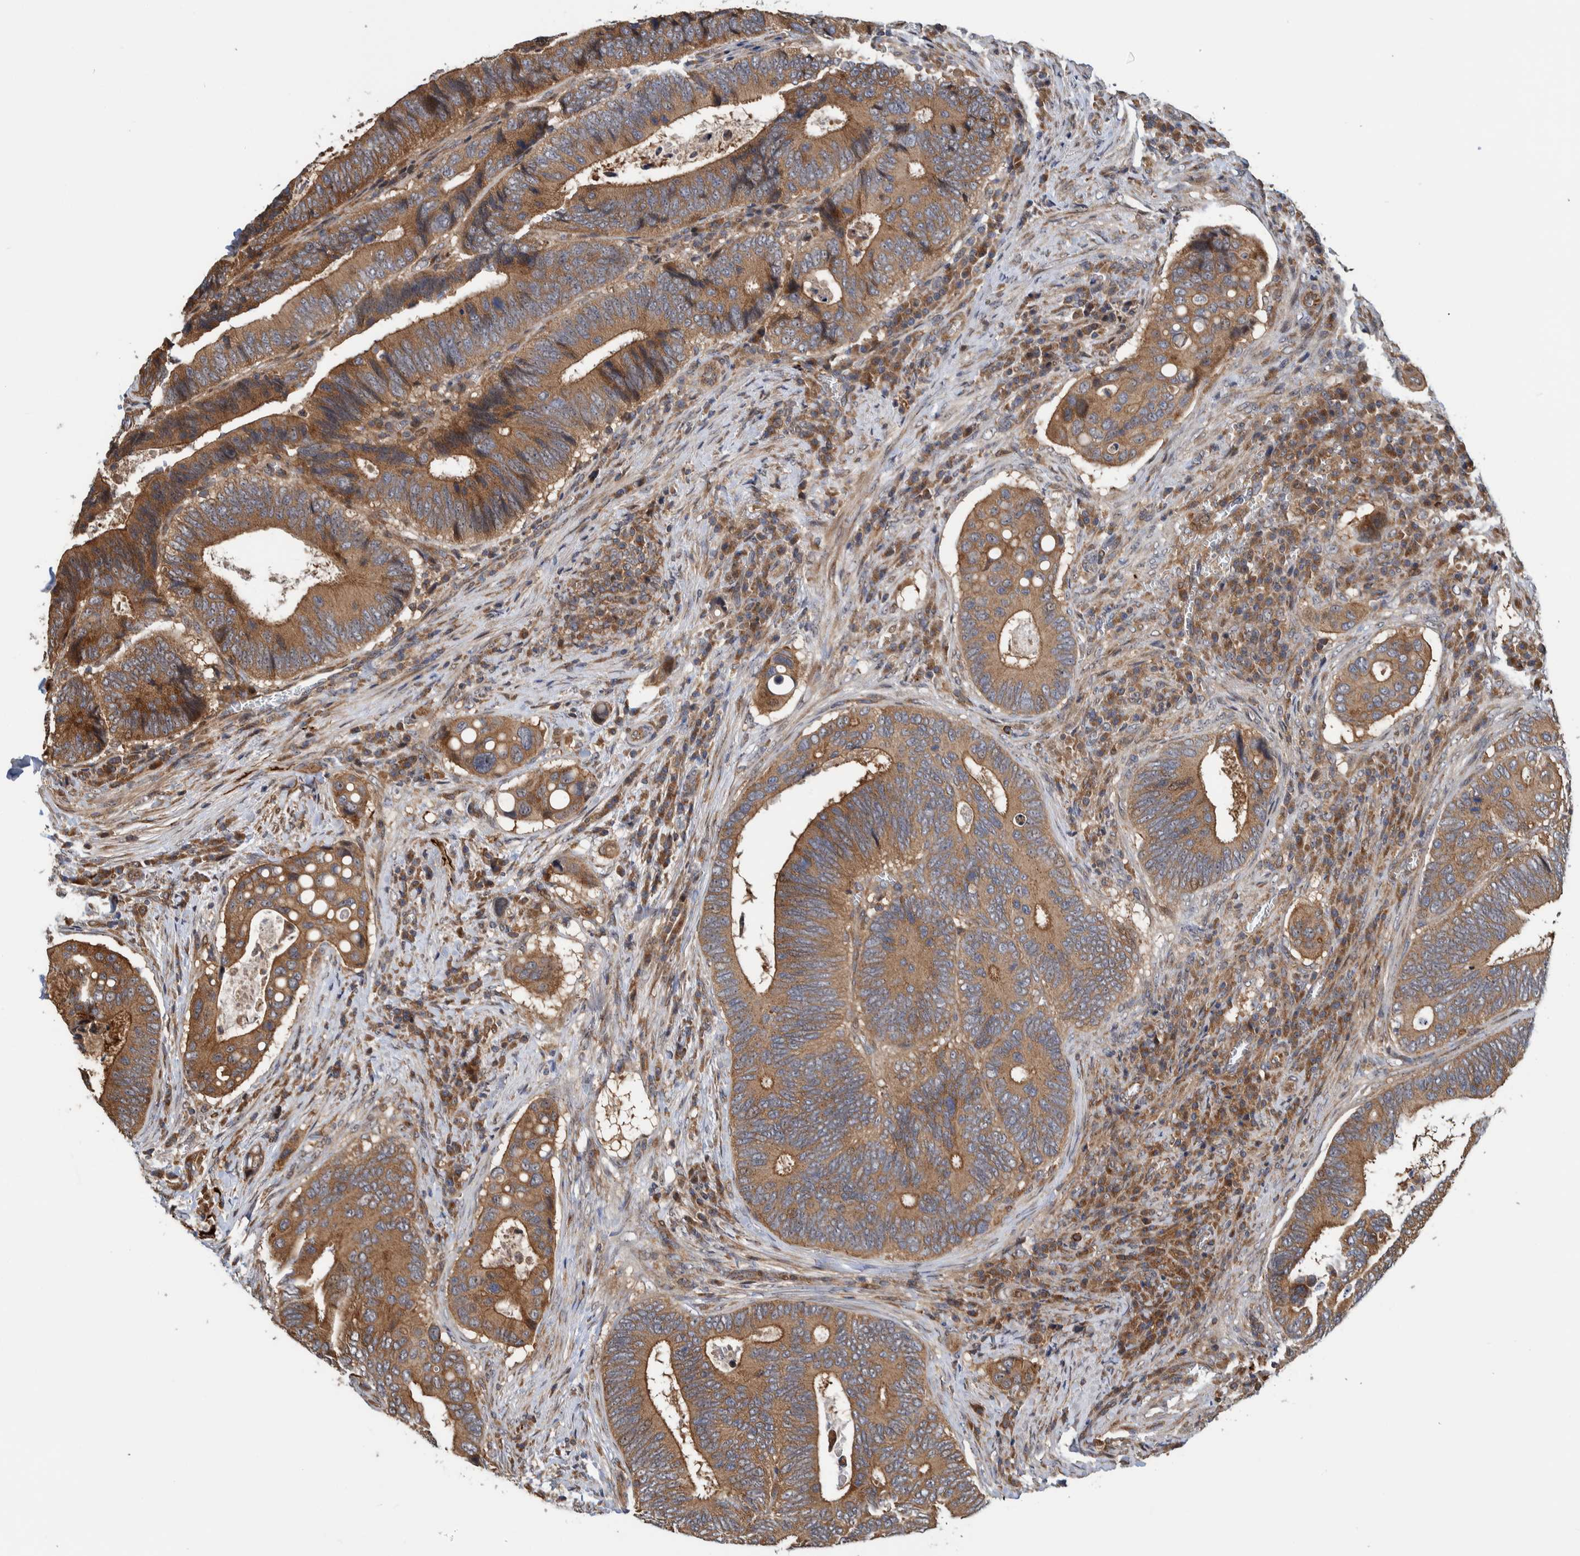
{"staining": {"intensity": "moderate", "quantity": ">75%", "location": "cytoplasmic/membranous"}, "tissue": "colorectal cancer", "cell_type": "Tumor cells", "image_type": "cancer", "snomed": [{"axis": "morphology", "description": "Inflammation, NOS"}, {"axis": "morphology", "description": "Adenocarcinoma, NOS"}, {"axis": "topography", "description": "Colon"}], "caption": "Immunohistochemical staining of colorectal cancer shows moderate cytoplasmic/membranous protein staining in about >75% of tumor cells.", "gene": "CCDC57", "patient": {"sex": "male", "age": 72}}